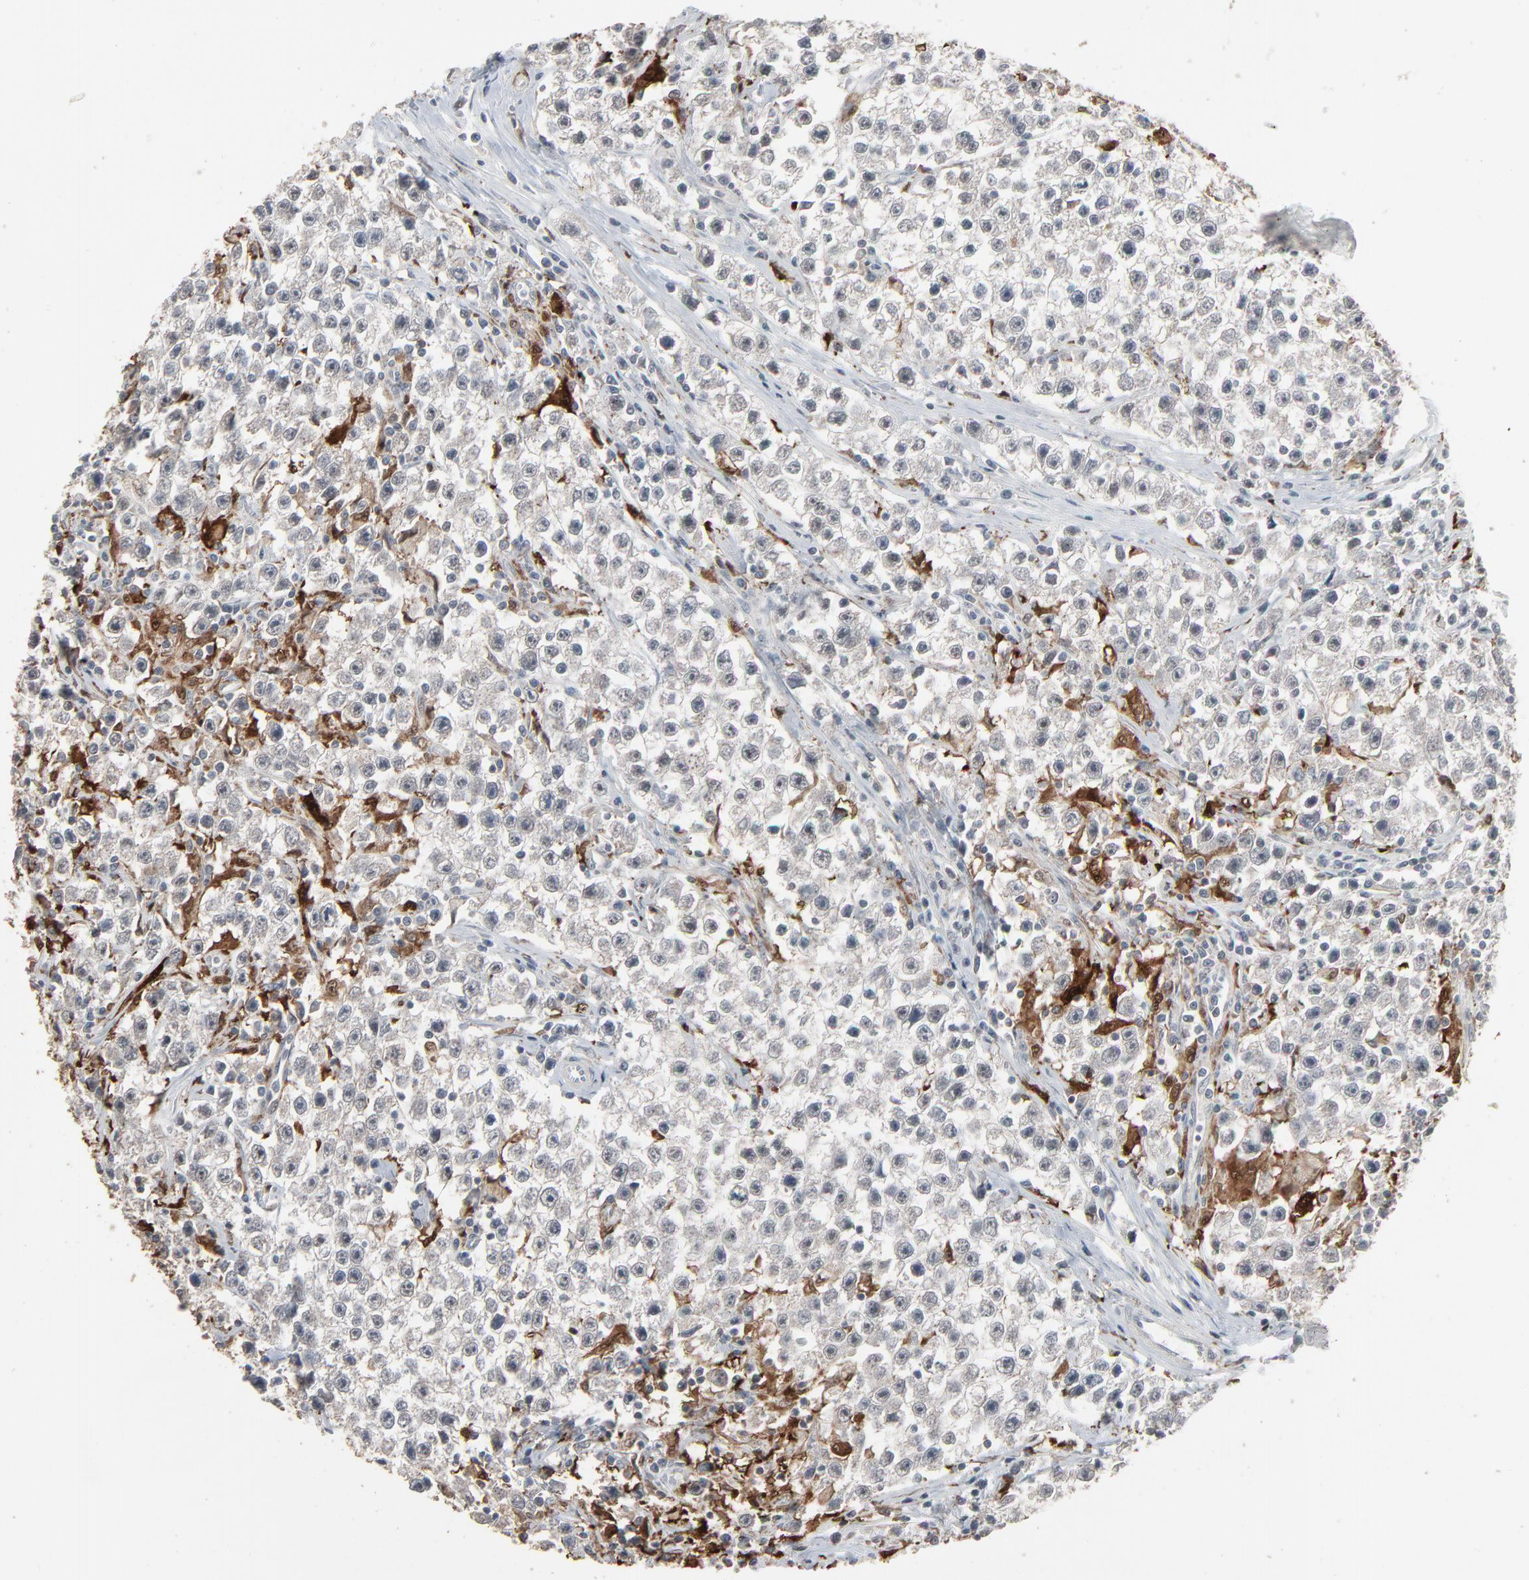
{"staining": {"intensity": "weak", "quantity": ">75%", "location": "cytoplasmic/membranous"}, "tissue": "testis cancer", "cell_type": "Tumor cells", "image_type": "cancer", "snomed": [{"axis": "morphology", "description": "Seminoma, NOS"}, {"axis": "topography", "description": "Testis"}], "caption": "Human seminoma (testis) stained for a protein (brown) shows weak cytoplasmic/membranous positive staining in approximately >75% of tumor cells.", "gene": "DOCK8", "patient": {"sex": "male", "age": 35}}